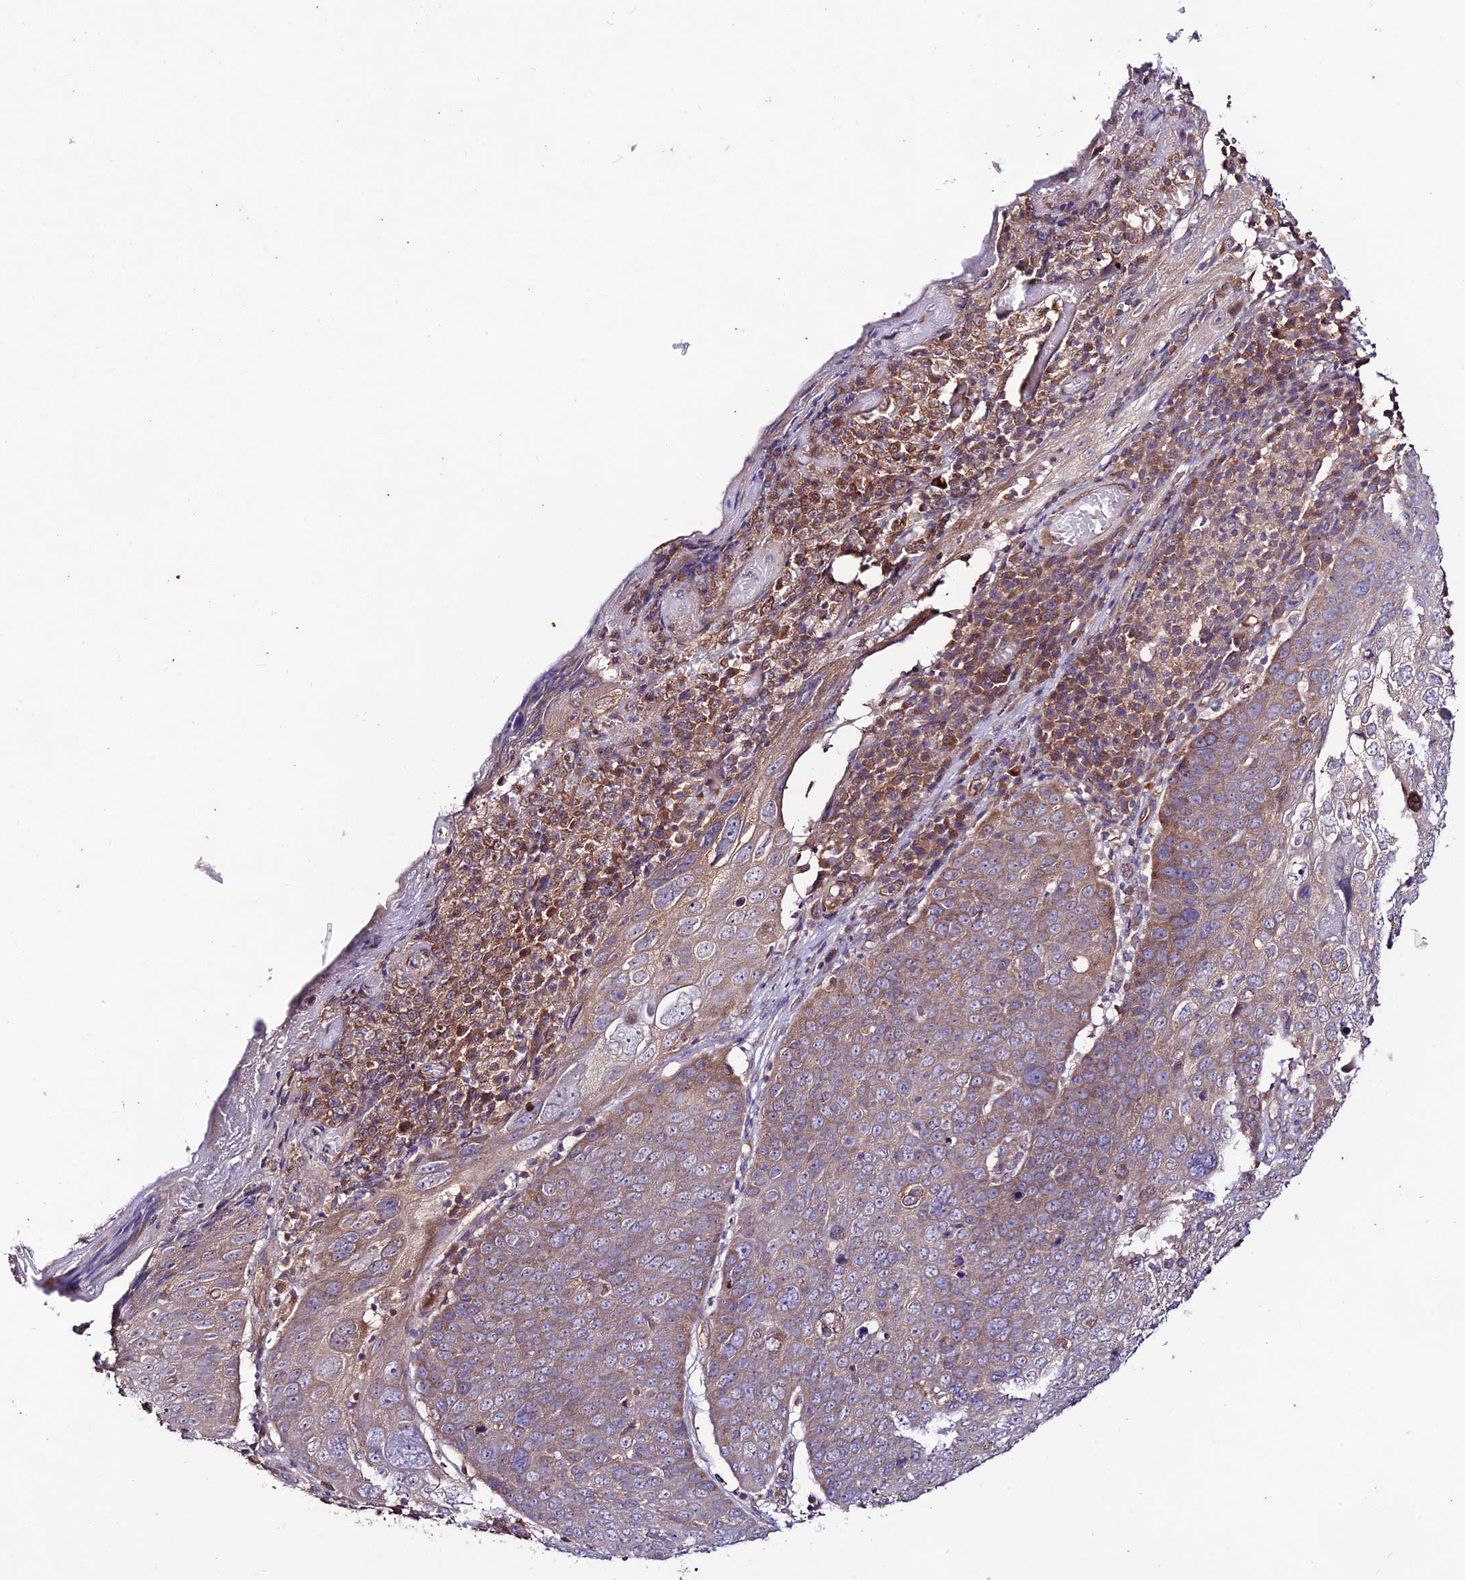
{"staining": {"intensity": "weak", "quantity": "25%-75%", "location": "cytoplasmic/membranous"}, "tissue": "skin cancer", "cell_type": "Tumor cells", "image_type": "cancer", "snomed": [{"axis": "morphology", "description": "Squamous cell carcinoma, NOS"}, {"axis": "topography", "description": "Skin"}], "caption": "A brown stain highlights weak cytoplasmic/membranous positivity of a protein in human squamous cell carcinoma (skin) tumor cells.", "gene": "TMEM259", "patient": {"sex": "male", "age": 71}}